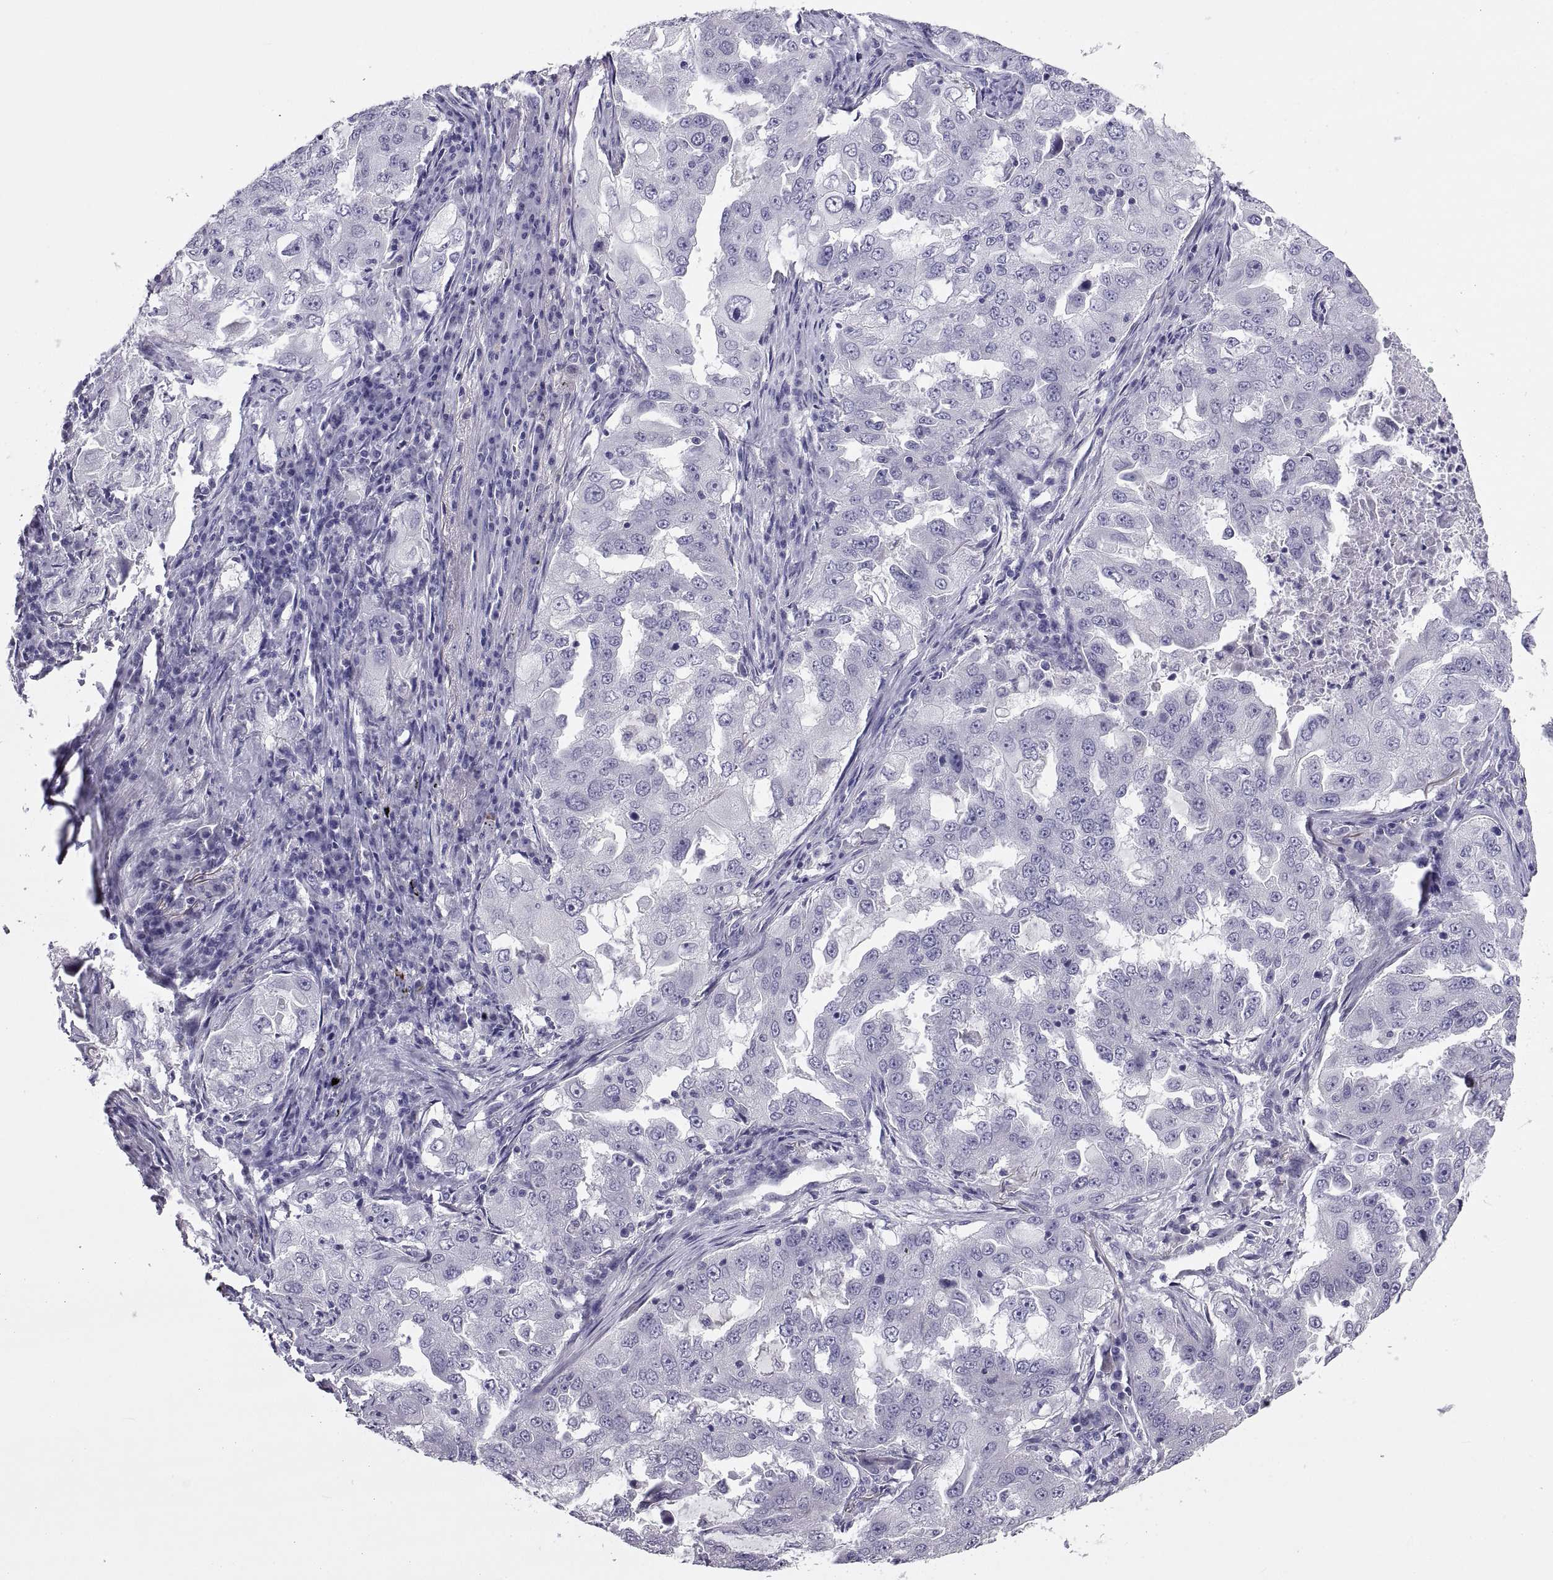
{"staining": {"intensity": "negative", "quantity": "none", "location": "none"}, "tissue": "lung cancer", "cell_type": "Tumor cells", "image_type": "cancer", "snomed": [{"axis": "morphology", "description": "Adenocarcinoma, NOS"}, {"axis": "topography", "description": "Lung"}], "caption": "An image of lung cancer stained for a protein demonstrates no brown staining in tumor cells. The staining is performed using DAB brown chromogen with nuclei counter-stained in using hematoxylin.", "gene": "IGSF1", "patient": {"sex": "female", "age": 61}}